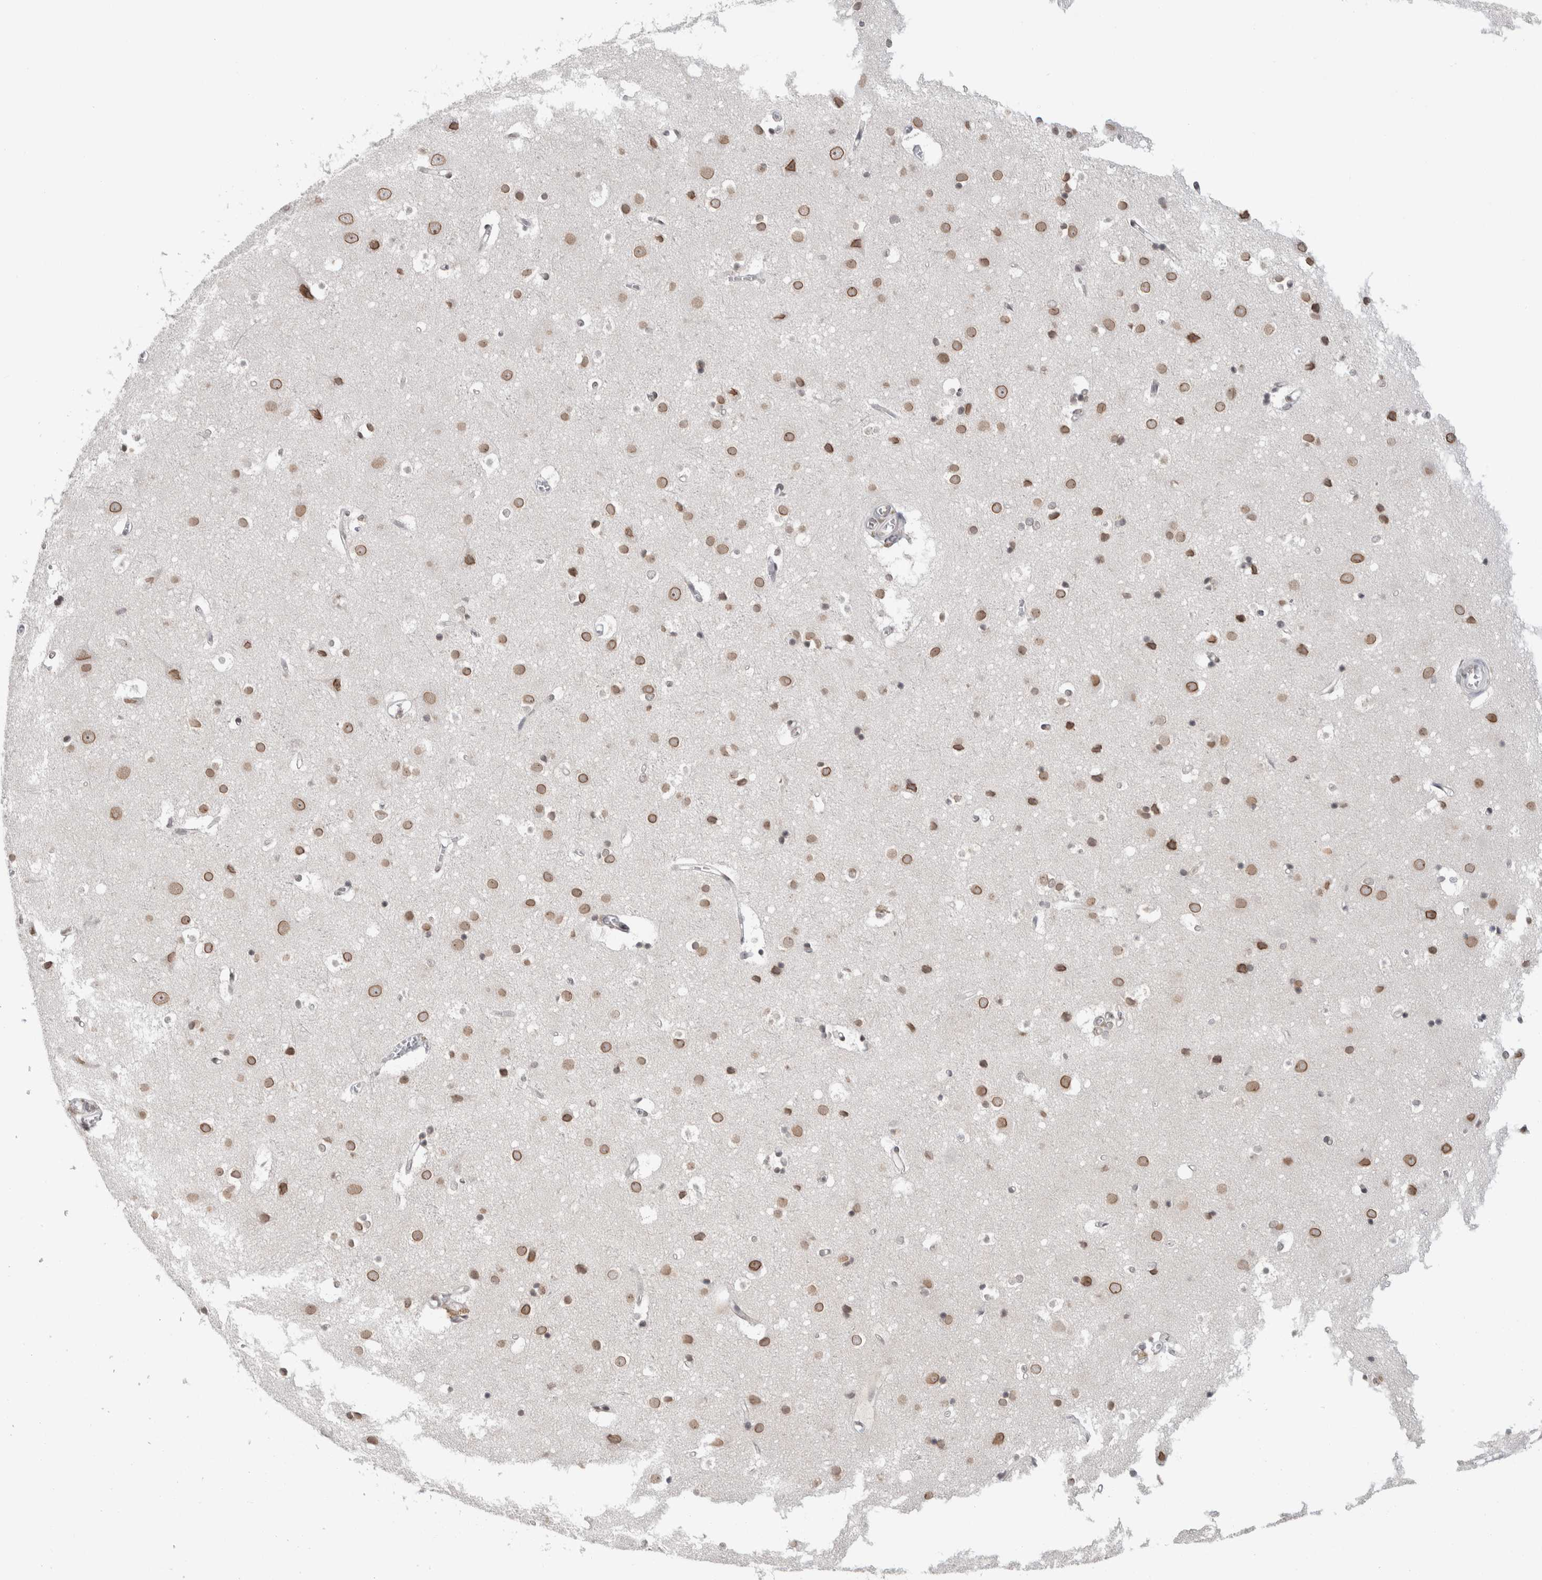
{"staining": {"intensity": "weak", "quantity": ">75%", "location": "cytoplasmic/membranous,nuclear"}, "tissue": "cerebral cortex", "cell_type": "Endothelial cells", "image_type": "normal", "snomed": [{"axis": "morphology", "description": "Normal tissue, NOS"}, {"axis": "topography", "description": "Cerebral cortex"}], "caption": "IHC photomicrograph of normal human cerebral cortex stained for a protein (brown), which shows low levels of weak cytoplasmic/membranous,nuclear positivity in approximately >75% of endothelial cells.", "gene": "ZNF770", "patient": {"sex": "male", "age": 54}}